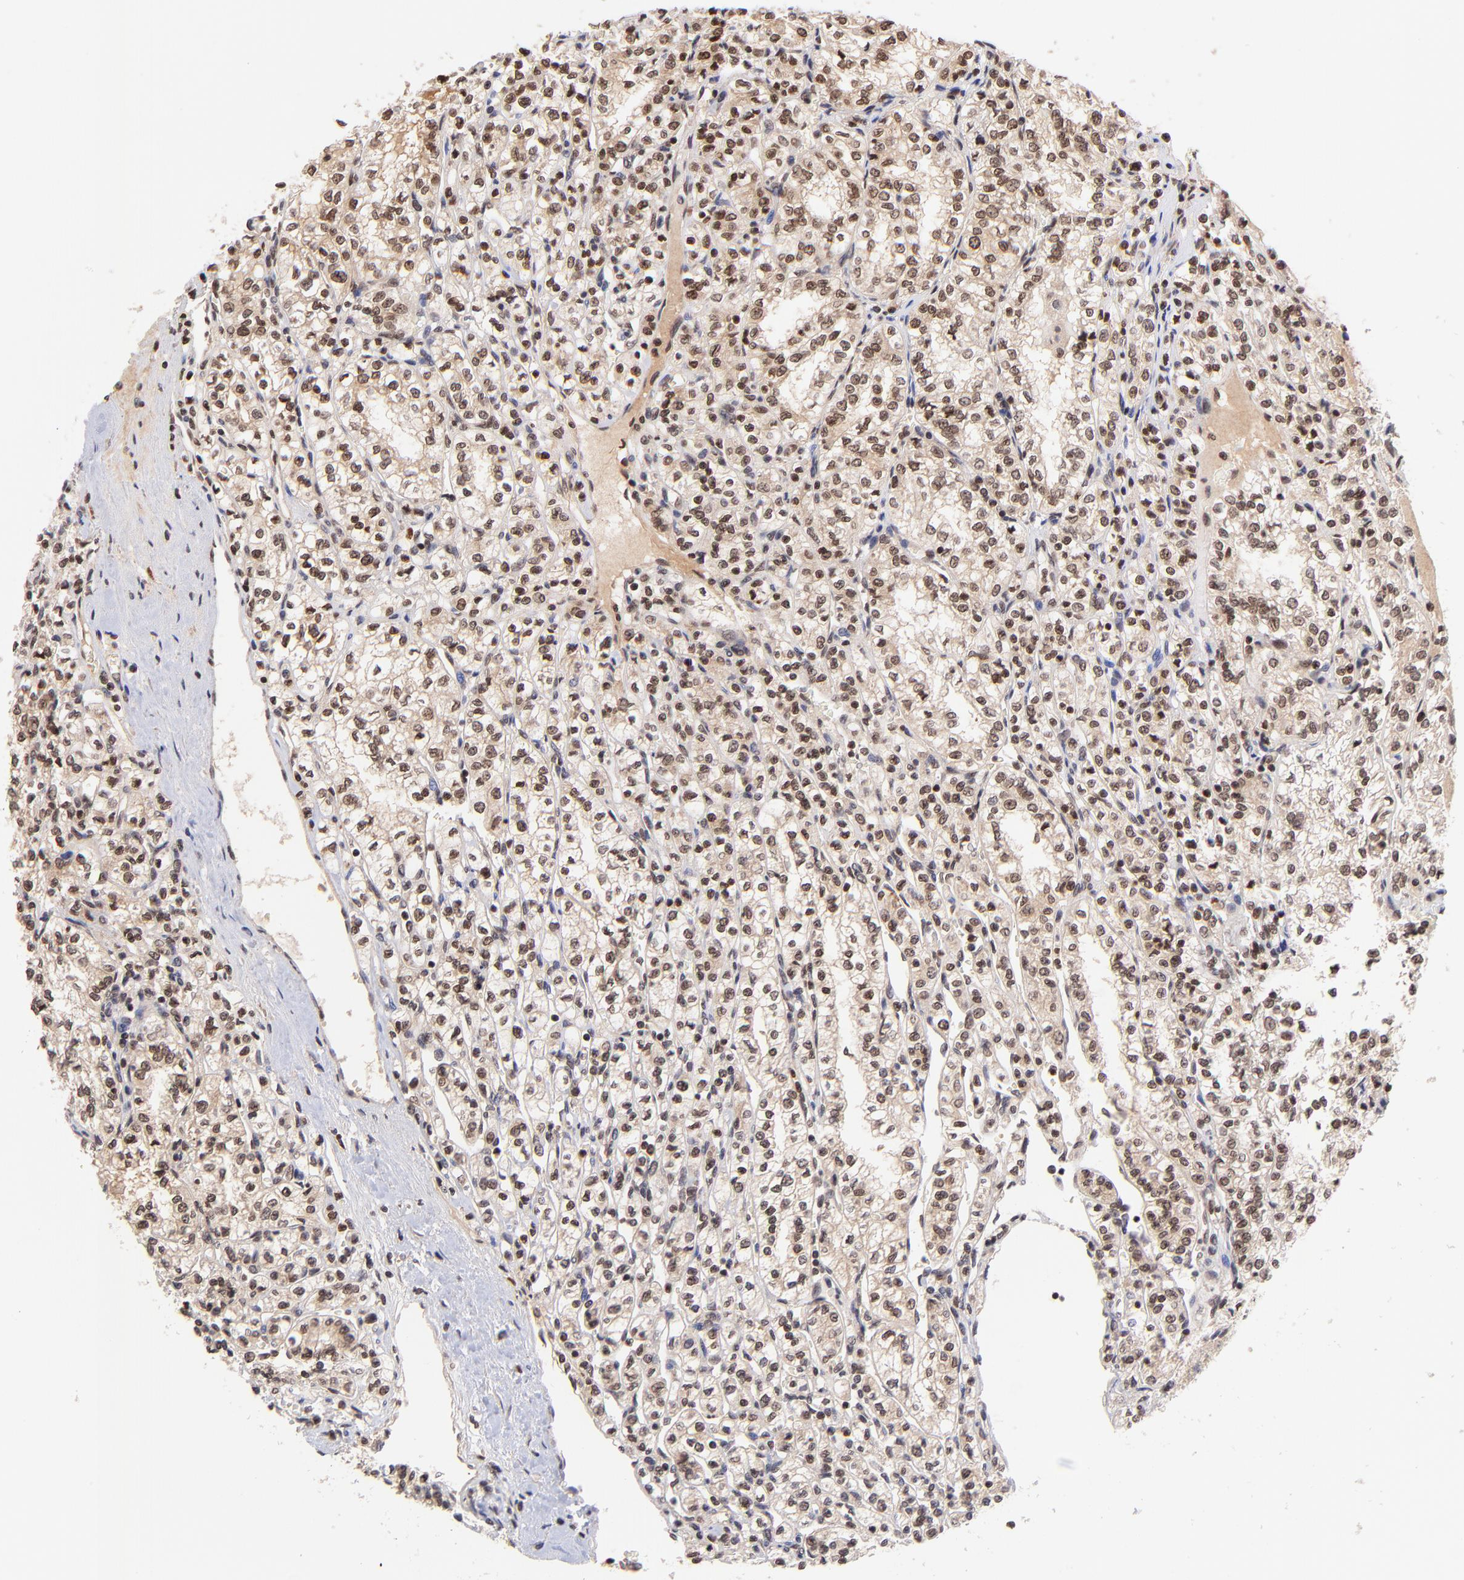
{"staining": {"intensity": "moderate", "quantity": ">75%", "location": "cytoplasmic/membranous,nuclear"}, "tissue": "renal cancer", "cell_type": "Tumor cells", "image_type": "cancer", "snomed": [{"axis": "morphology", "description": "Adenocarcinoma, NOS"}, {"axis": "topography", "description": "Kidney"}], "caption": "Protein staining of renal adenocarcinoma tissue shows moderate cytoplasmic/membranous and nuclear positivity in approximately >75% of tumor cells.", "gene": "WDR25", "patient": {"sex": "male", "age": 61}}